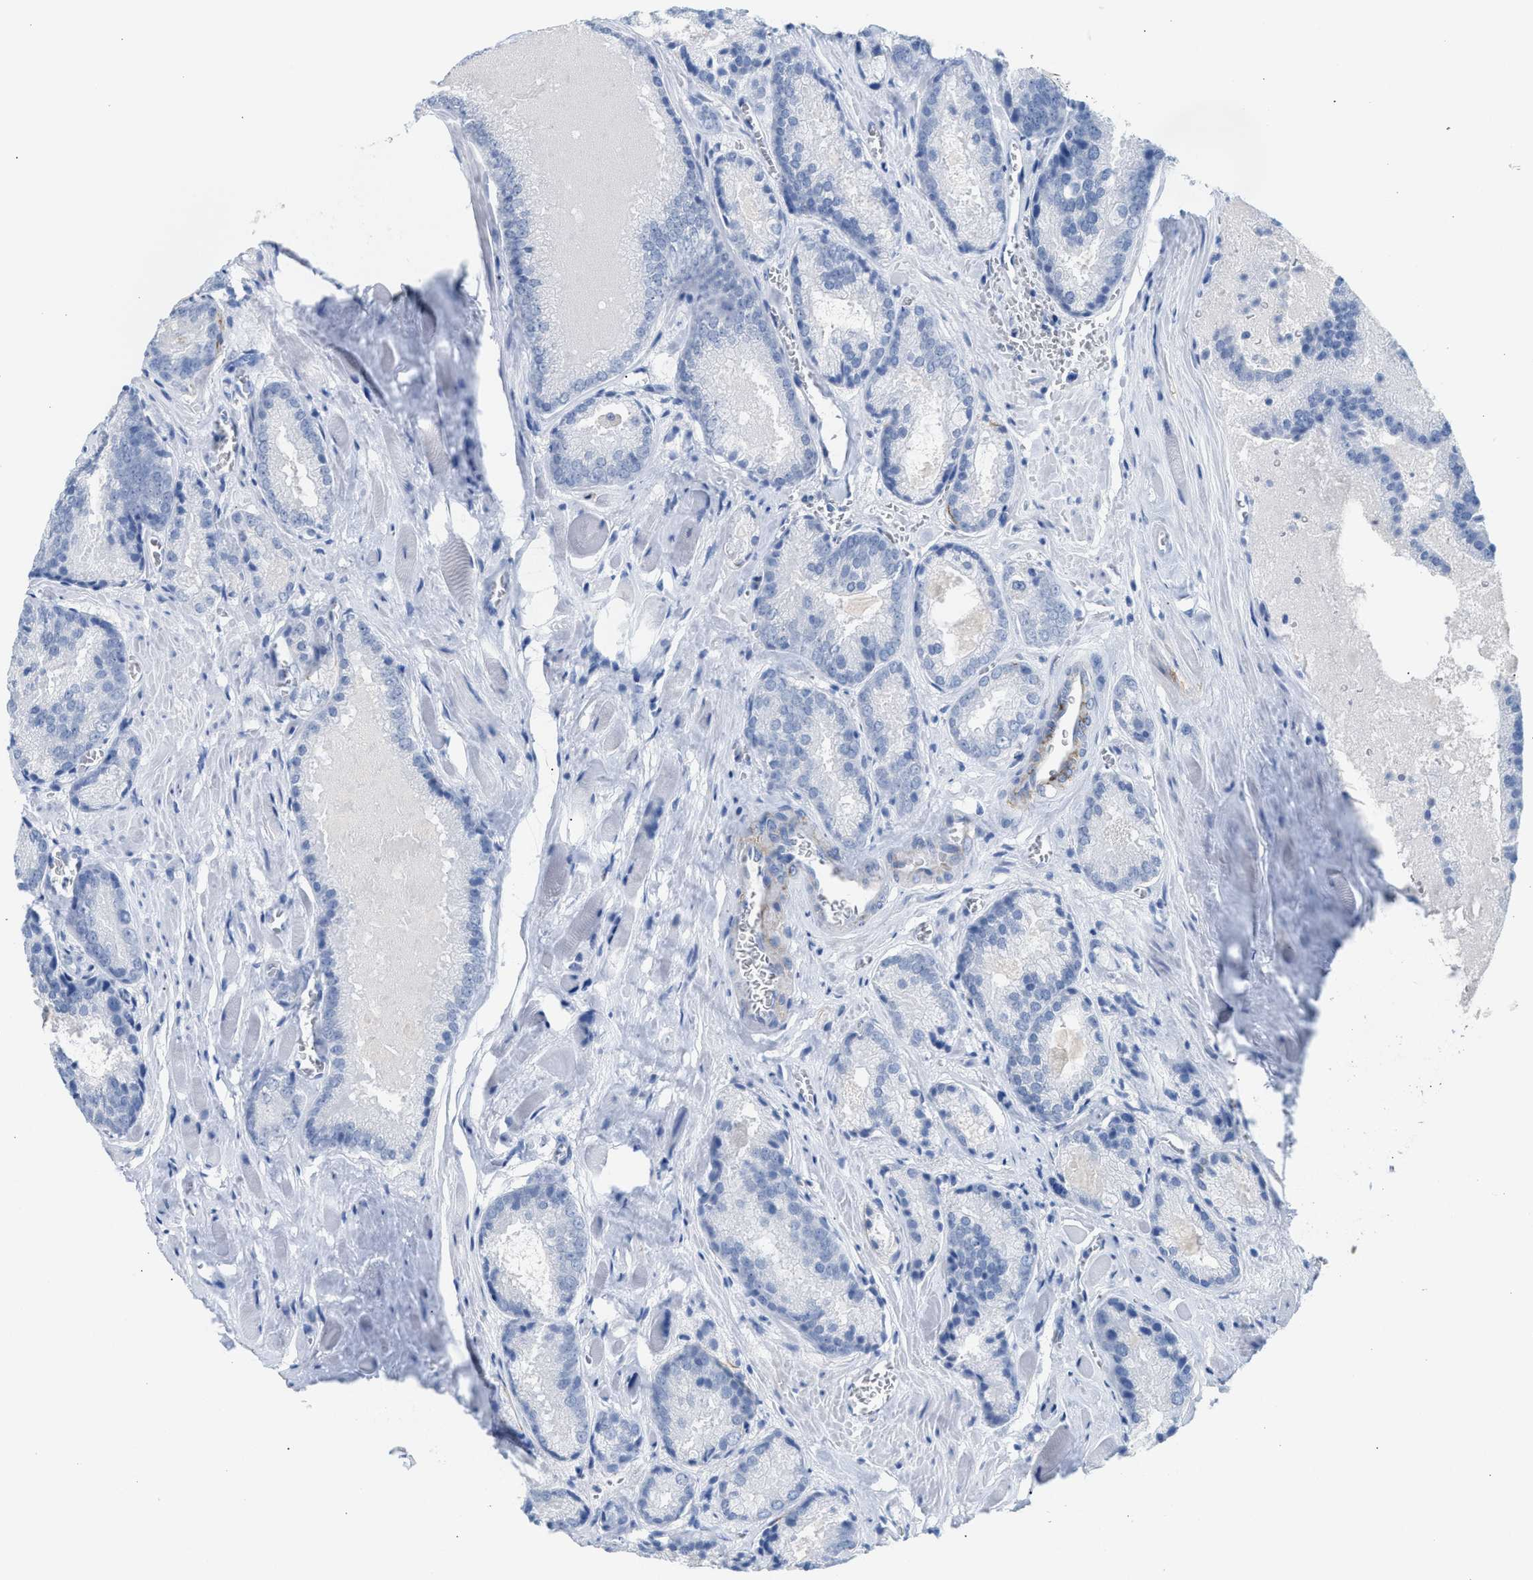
{"staining": {"intensity": "negative", "quantity": "none", "location": "none"}, "tissue": "prostate cancer", "cell_type": "Tumor cells", "image_type": "cancer", "snomed": [{"axis": "morphology", "description": "Adenocarcinoma, Low grade"}, {"axis": "topography", "description": "Prostate"}], "caption": "Immunohistochemical staining of human prostate cancer reveals no significant staining in tumor cells. (Stains: DAB (3,3'-diaminobenzidine) immunohistochemistry (IHC) with hematoxylin counter stain, Microscopy: brightfield microscopy at high magnification).", "gene": "TNR", "patient": {"sex": "male", "age": 64}}